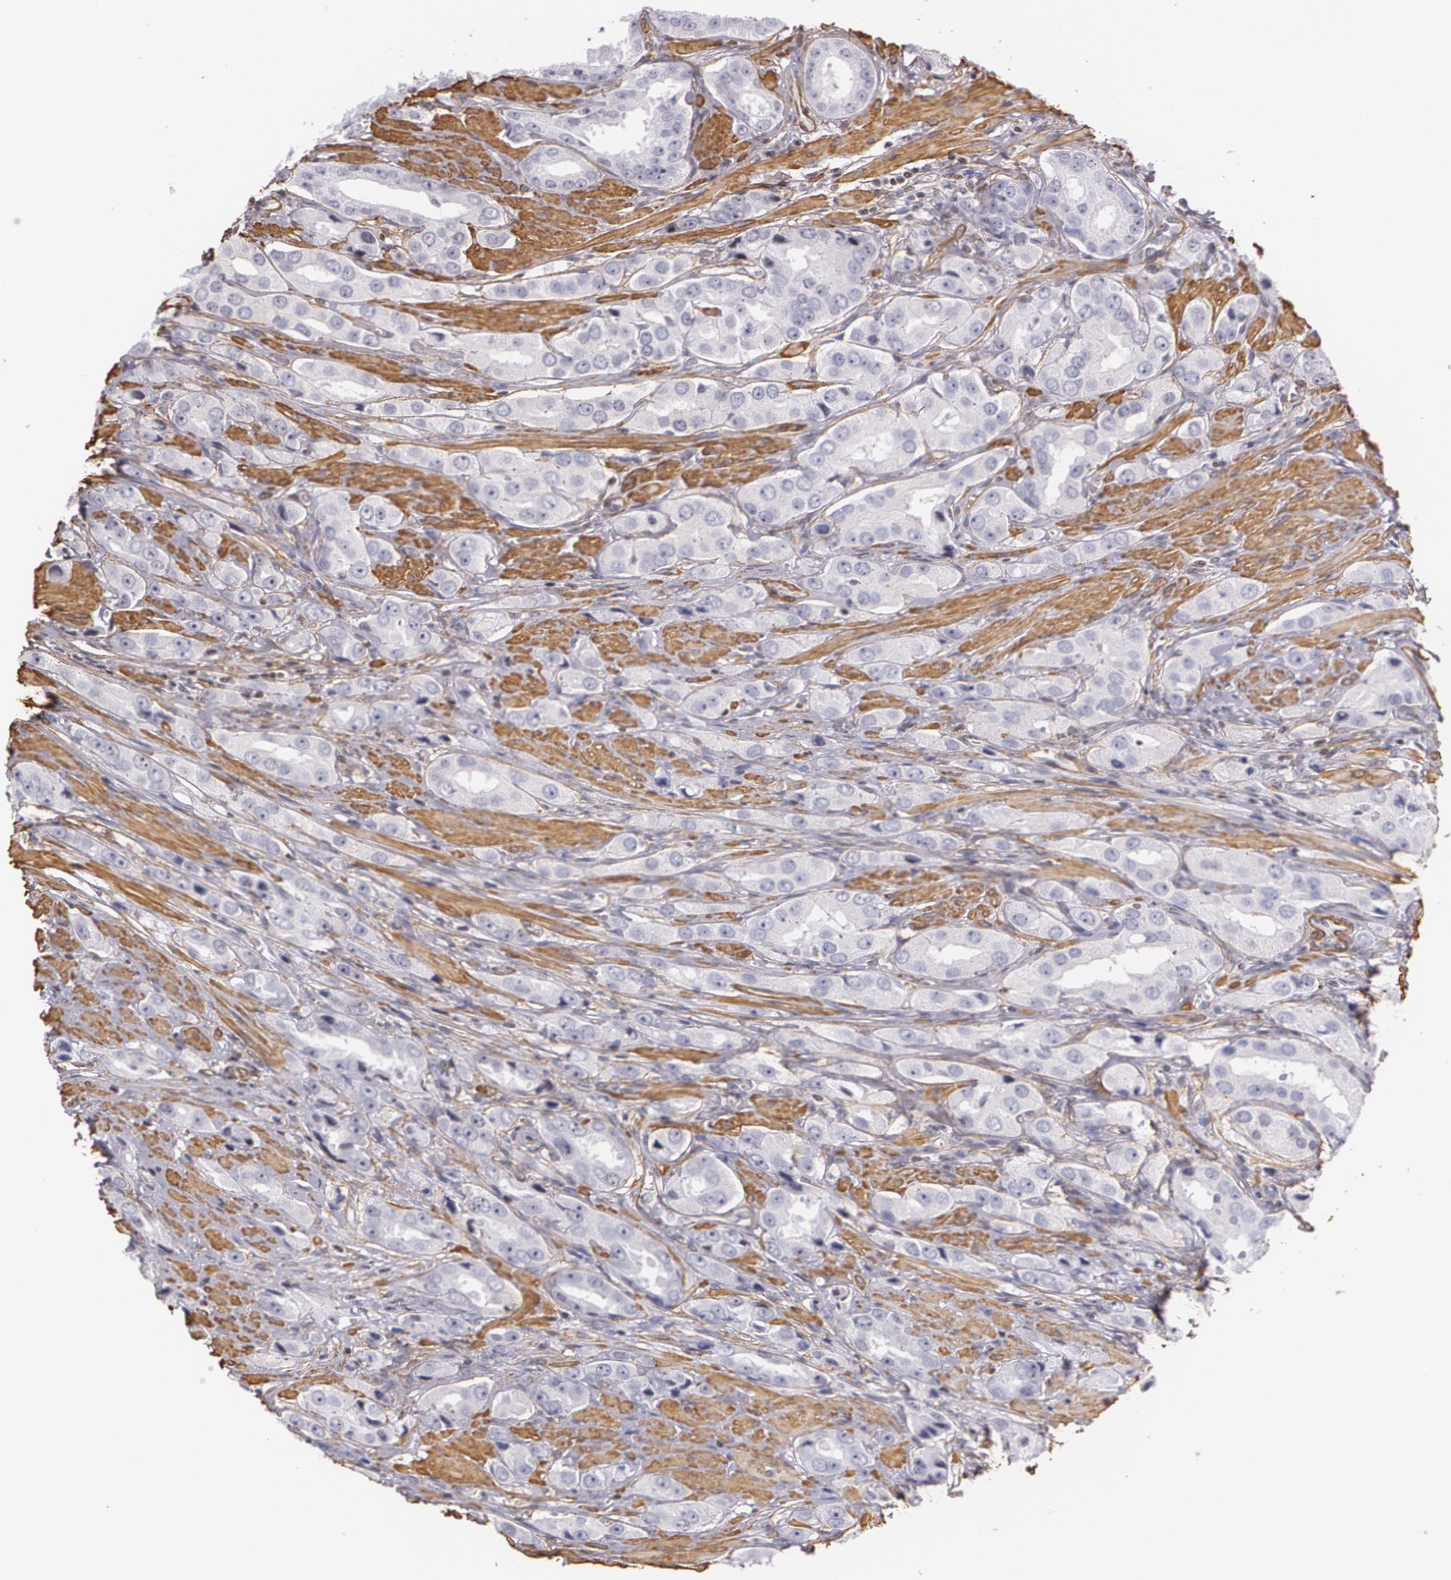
{"staining": {"intensity": "negative", "quantity": "none", "location": "none"}, "tissue": "prostate cancer", "cell_type": "Tumor cells", "image_type": "cancer", "snomed": [{"axis": "morphology", "description": "Adenocarcinoma, Medium grade"}, {"axis": "topography", "description": "Prostate"}], "caption": "Histopathology image shows no protein expression in tumor cells of prostate cancer tissue.", "gene": "VAMP1", "patient": {"sex": "male", "age": 53}}